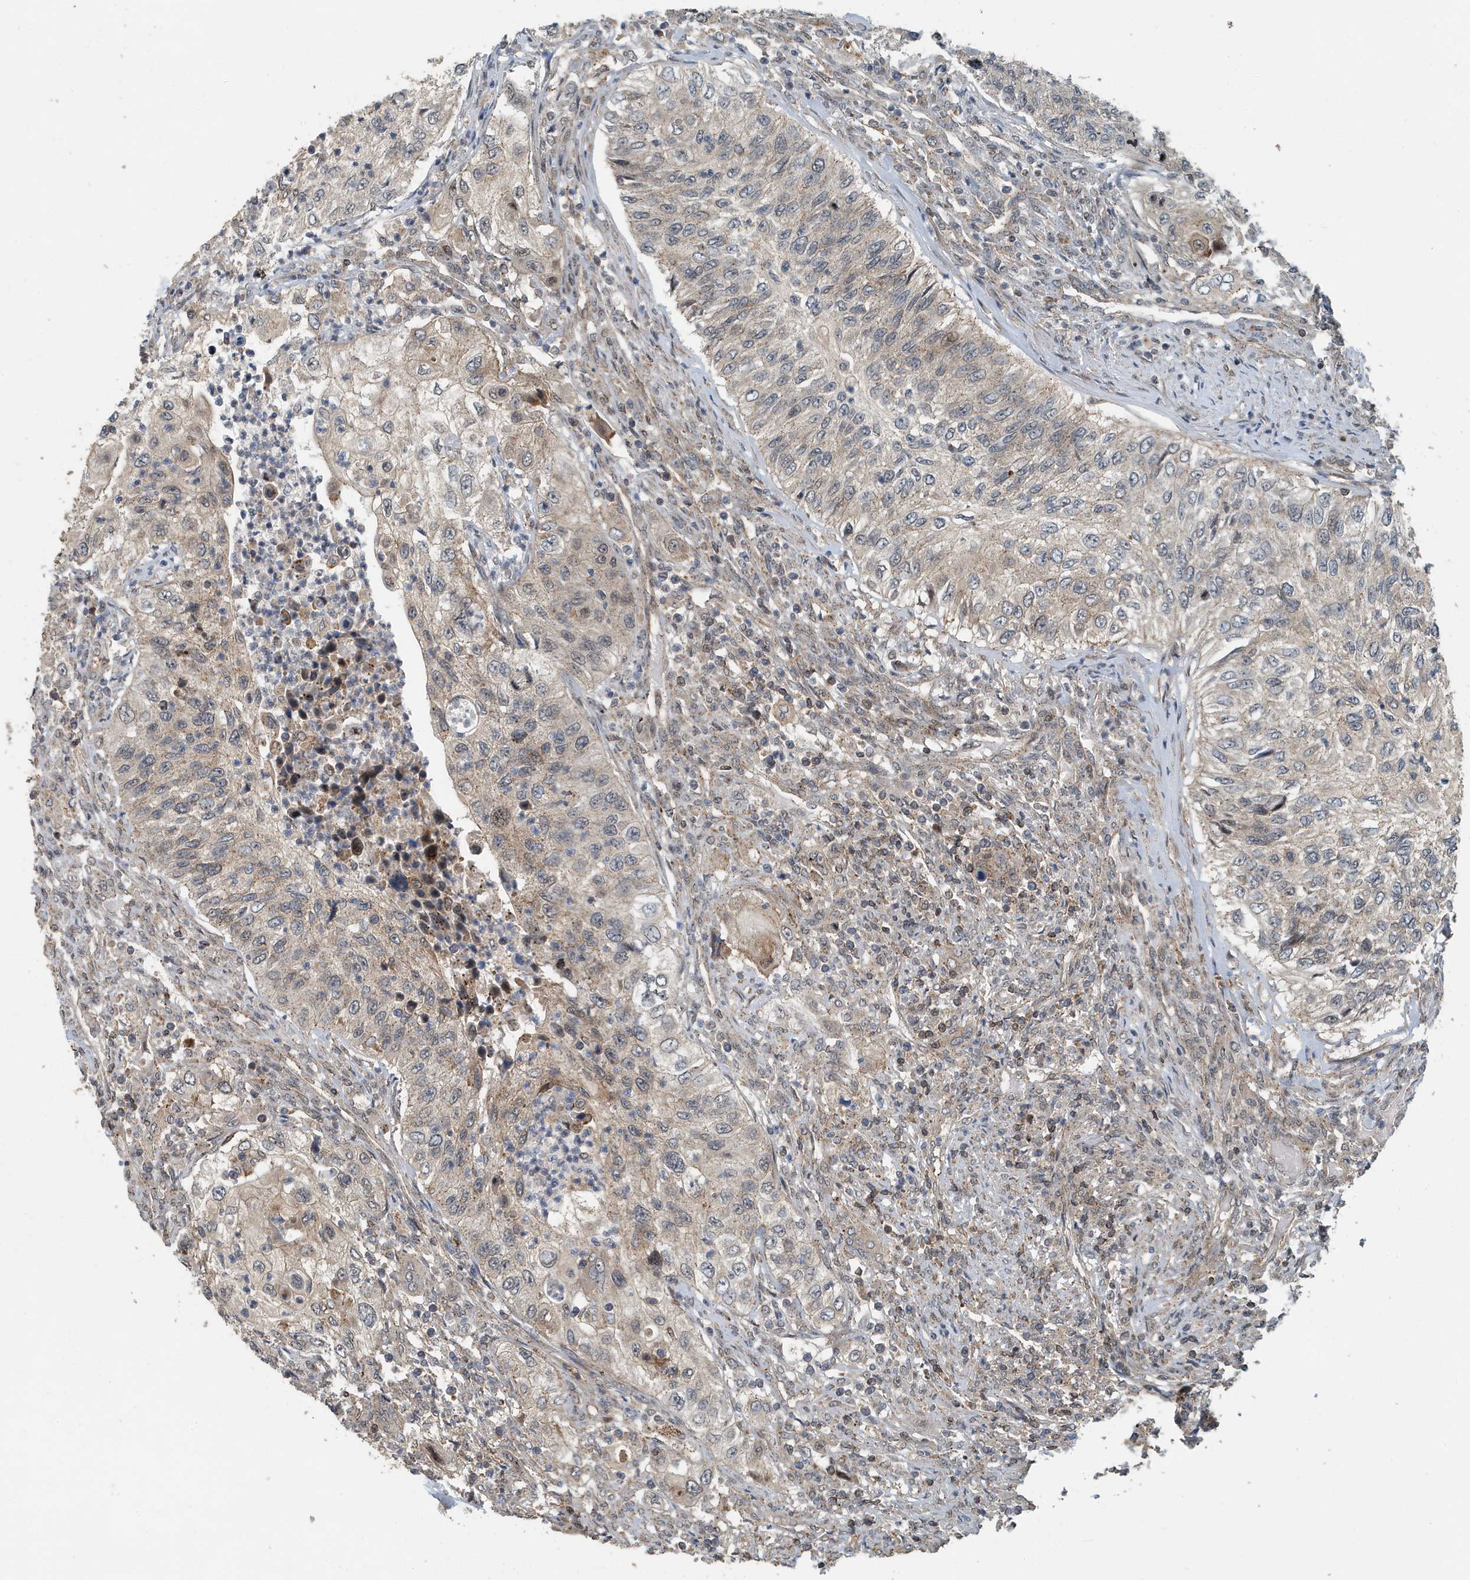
{"staining": {"intensity": "weak", "quantity": "25%-75%", "location": "cytoplasmic/membranous"}, "tissue": "urothelial cancer", "cell_type": "Tumor cells", "image_type": "cancer", "snomed": [{"axis": "morphology", "description": "Urothelial carcinoma, High grade"}, {"axis": "topography", "description": "Urinary bladder"}], "caption": "A brown stain shows weak cytoplasmic/membranous positivity of a protein in human urothelial carcinoma (high-grade) tumor cells. Immunohistochemistry stains the protein in brown and the nuclei are stained blue.", "gene": "KIF15", "patient": {"sex": "female", "age": 60}}